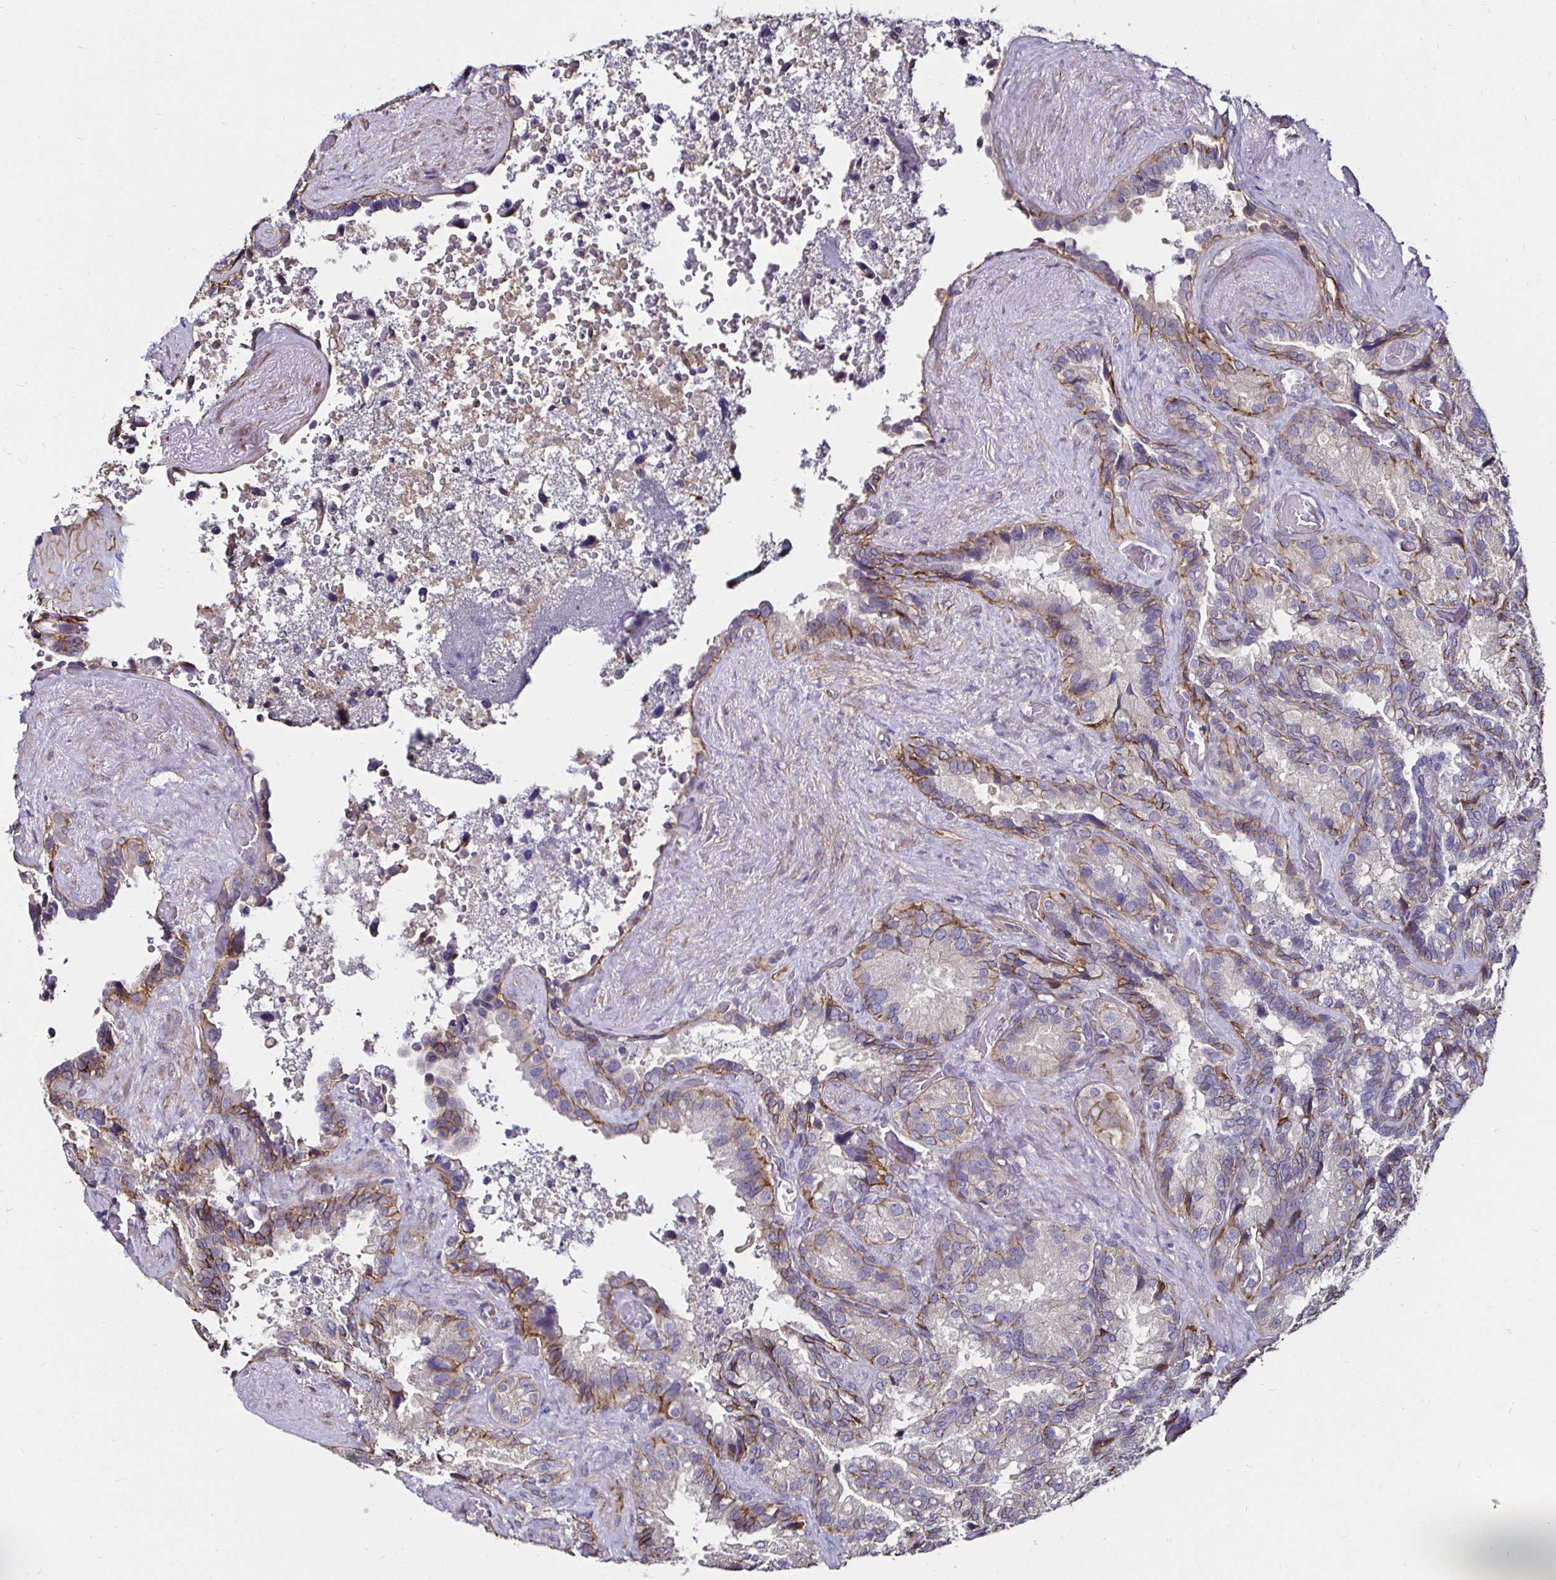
{"staining": {"intensity": "moderate", "quantity": "<25%", "location": "cytoplasmic/membranous"}, "tissue": "seminal vesicle", "cell_type": "Glandular cells", "image_type": "normal", "snomed": [{"axis": "morphology", "description": "Normal tissue, NOS"}, {"axis": "topography", "description": "Seminal veicle"}], "caption": "Immunohistochemistry (IHC) micrograph of benign human seminal vesicle stained for a protein (brown), which reveals low levels of moderate cytoplasmic/membranous positivity in approximately <25% of glandular cells.", "gene": "ITGB1", "patient": {"sex": "male", "age": 60}}